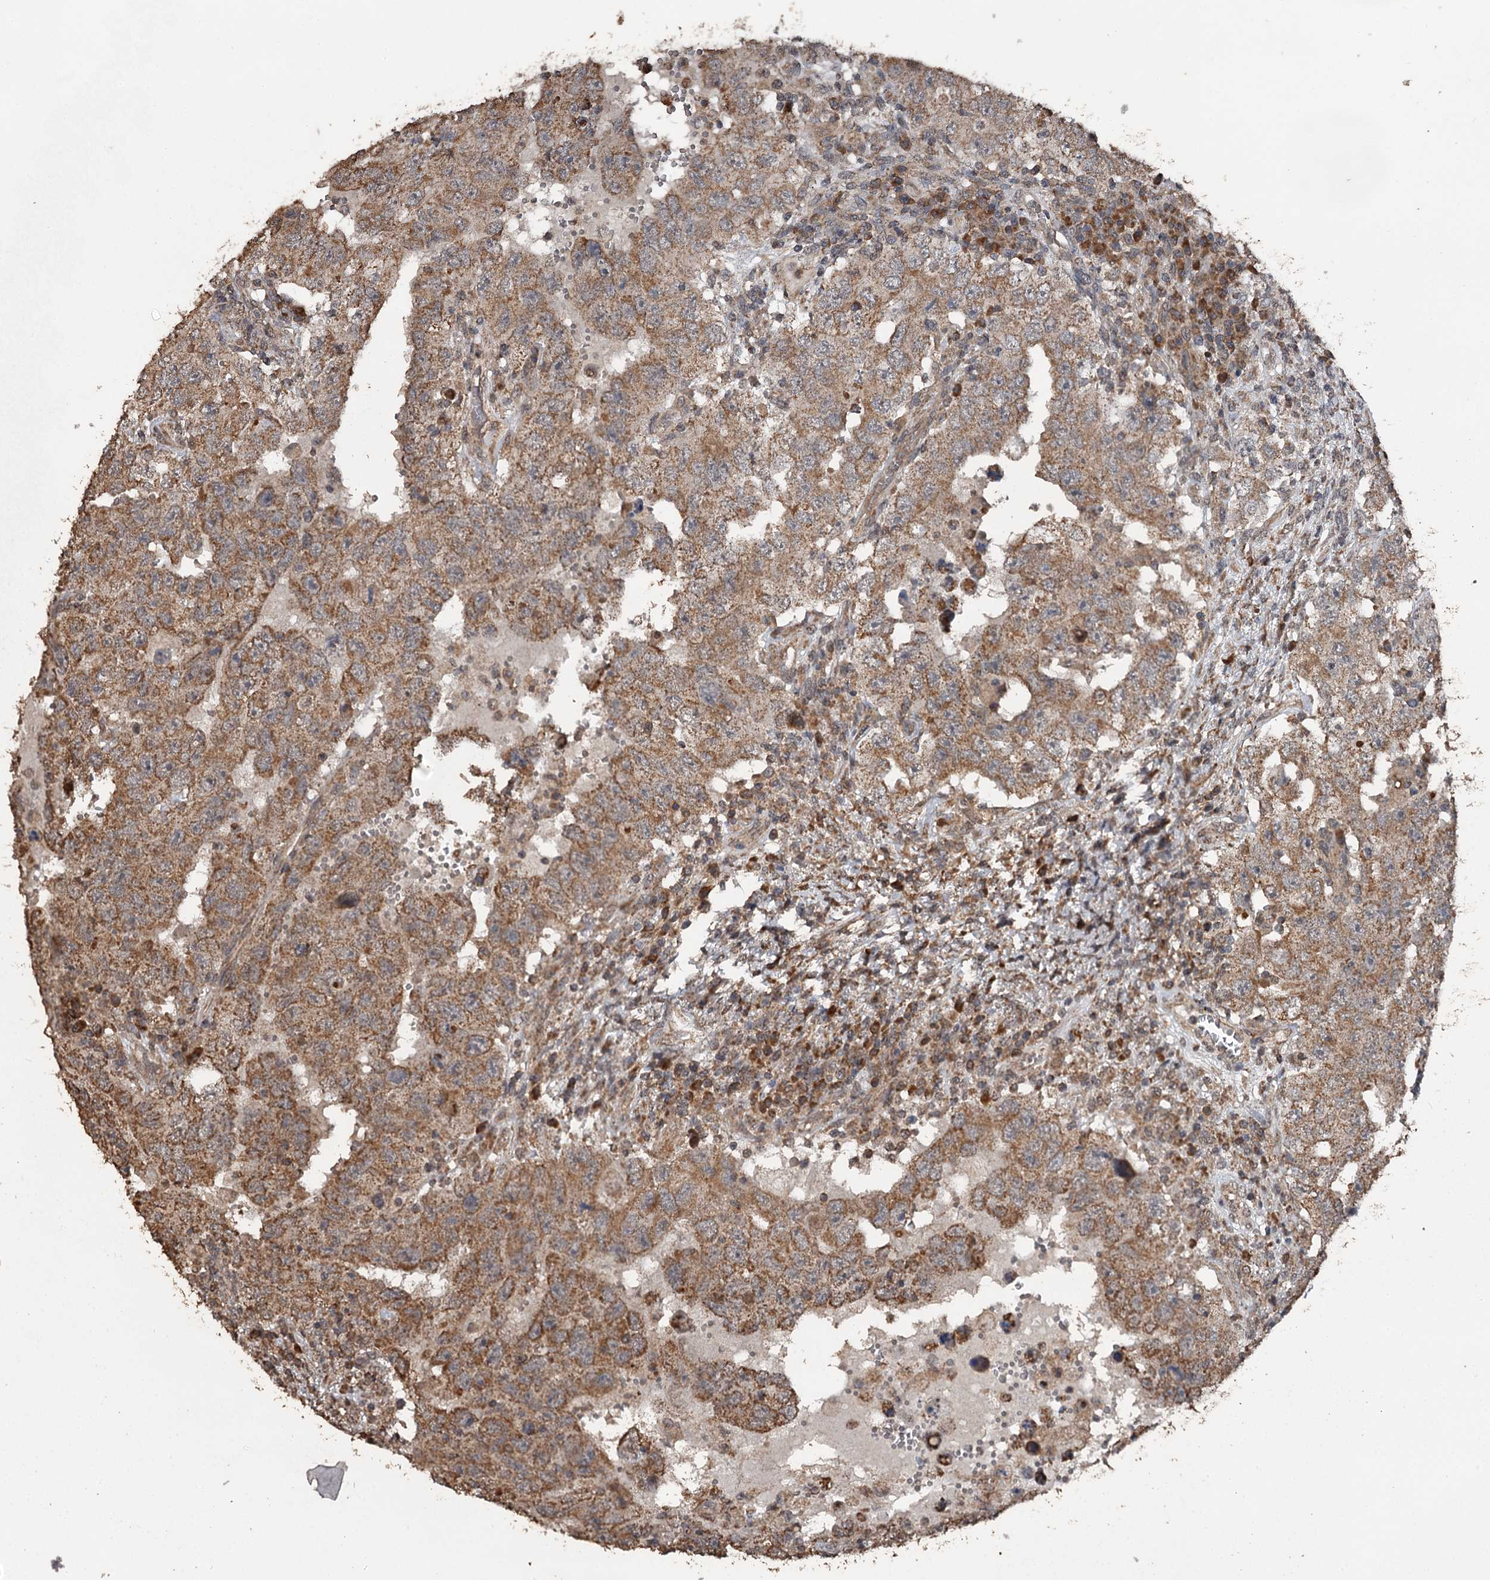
{"staining": {"intensity": "moderate", "quantity": ">75%", "location": "cytoplasmic/membranous"}, "tissue": "testis cancer", "cell_type": "Tumor cells", "image_type": "cancer", "snomed": [{"axis": "morphology", "description": "Carcinoma, Embryonal, NOS"}, {"axis": "topography", "description": "Testis"}], "caption": "Embryonal carcinoma (testis) stained with immunohistochemistry exhibits moderate cytoplasmic/membranous staining in about >75% of tumor cells. The staining is performed using DAB brown chromogen to label protein expression. The nuclei are counter-stained blue using hematoxylin.", "gene": "WIPI1", "patient": {"sex": "male", "age": 26}}